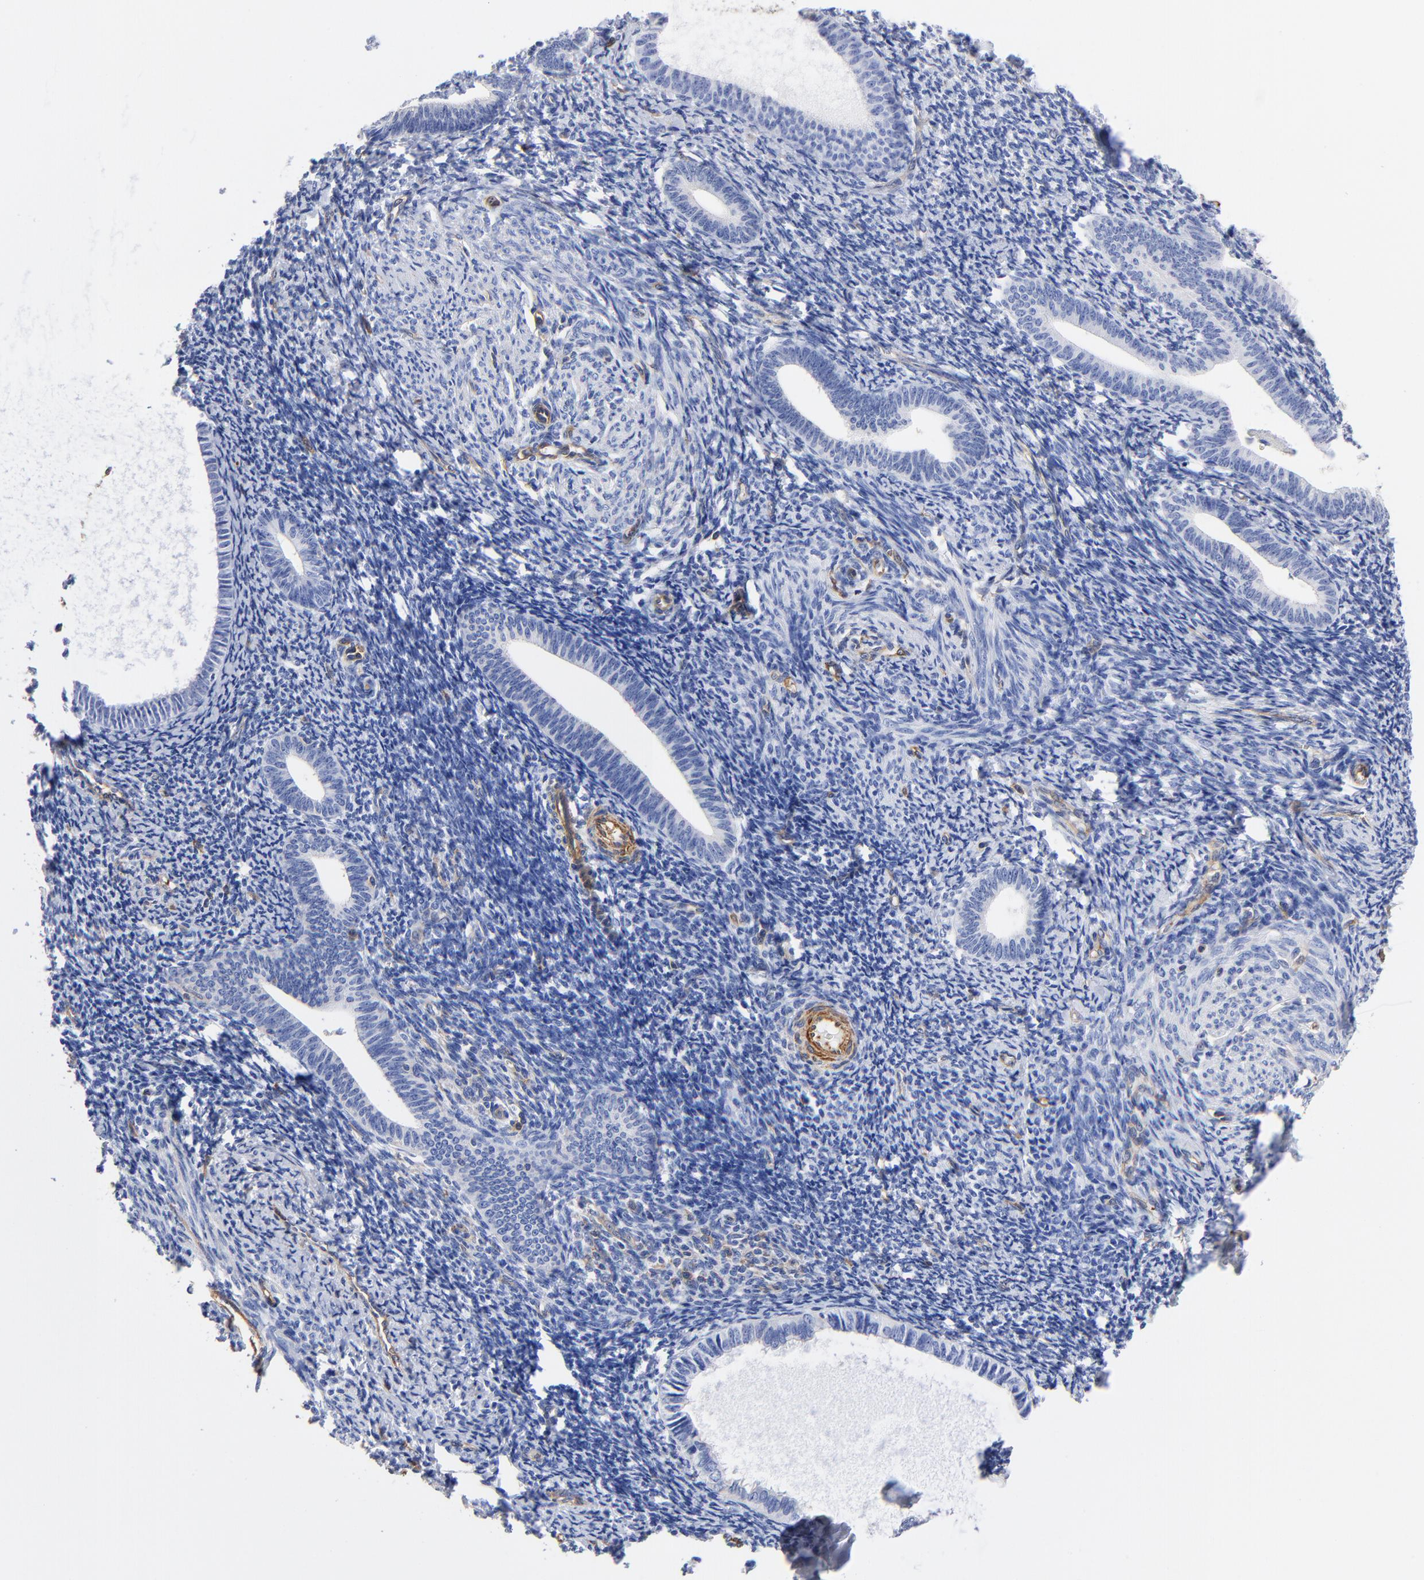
{"staining": {"intensity": "negative", "quantity": "none", "location": "none"}, "tissue": "endometrium", "cell_type": "Cells in endometrial stroma", "image_type": "normal", "snomed": [{"axis": "morphology", "description": "Normal tissue, NOS"}, {"axis": "topography", "description": "Endometrium"}], "caption": "Immunohistochemical staining of normal endometrium shows no significant staining in cells in endometrial stroma.", "gene": "TAGLN2", "patient": {"sex": "female", "age": 57}}